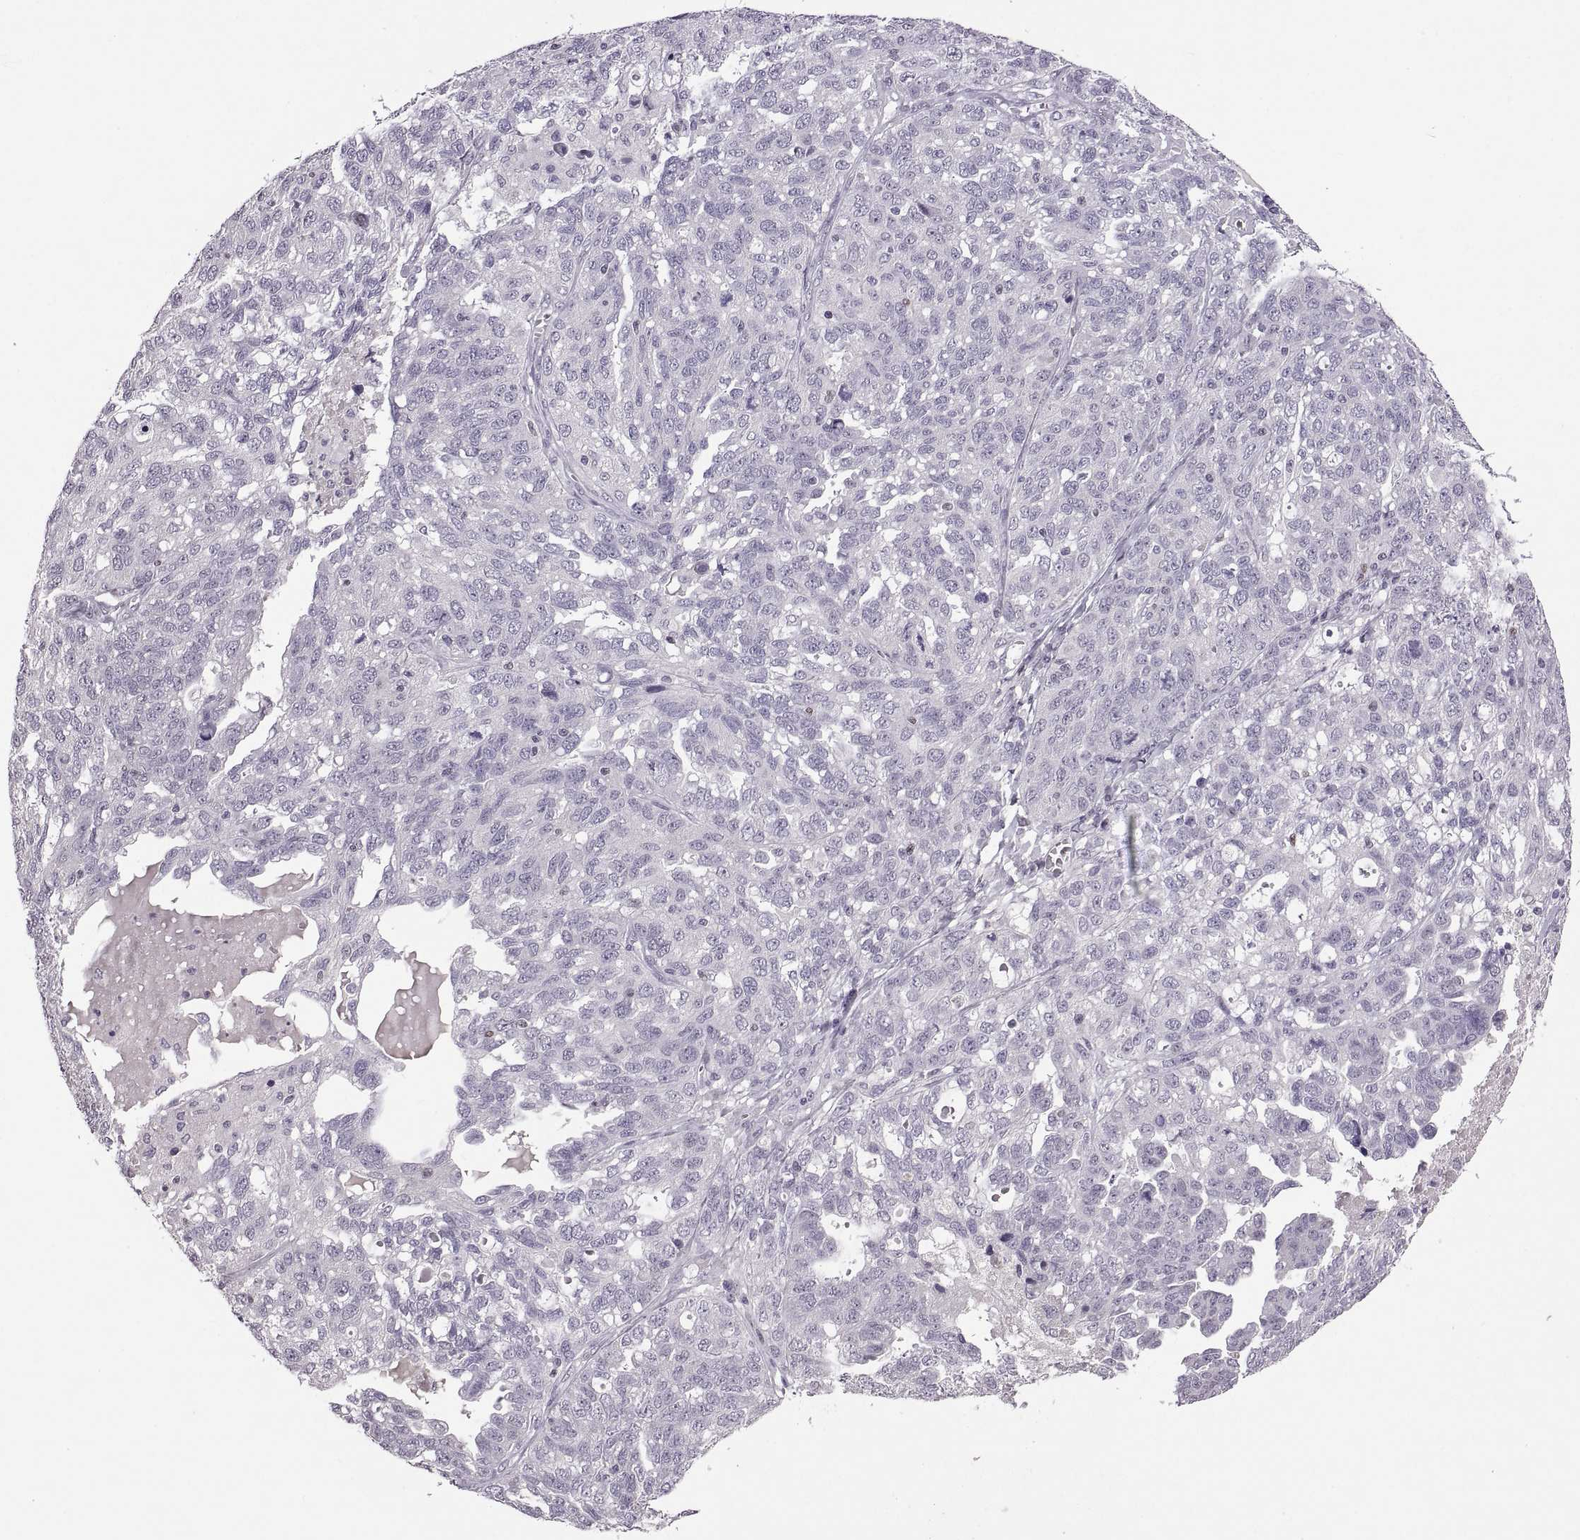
{"staining": {"intensity": "negative", "quantity": "none", "location": "none"}, "tissue": "ovarian cancer", "cell_type": "Tumor cells", "image_type": "cancer", "snomed": [{"axis": "morphology", "description": "Cystadenocarcinoma, serous, NOS"}, {"axis": "topography", "description": "Ovary"}], "caption": "Histopathology image shows no protein staining in tumor cells of ovarian cancer tissue. (Stains: DAB IHC with hematoxylin counter stain, Microscopy: brightfield microscopy at high magnification).", "gene": "NEK2", "patient": {"sex": "female", "age": 71}}